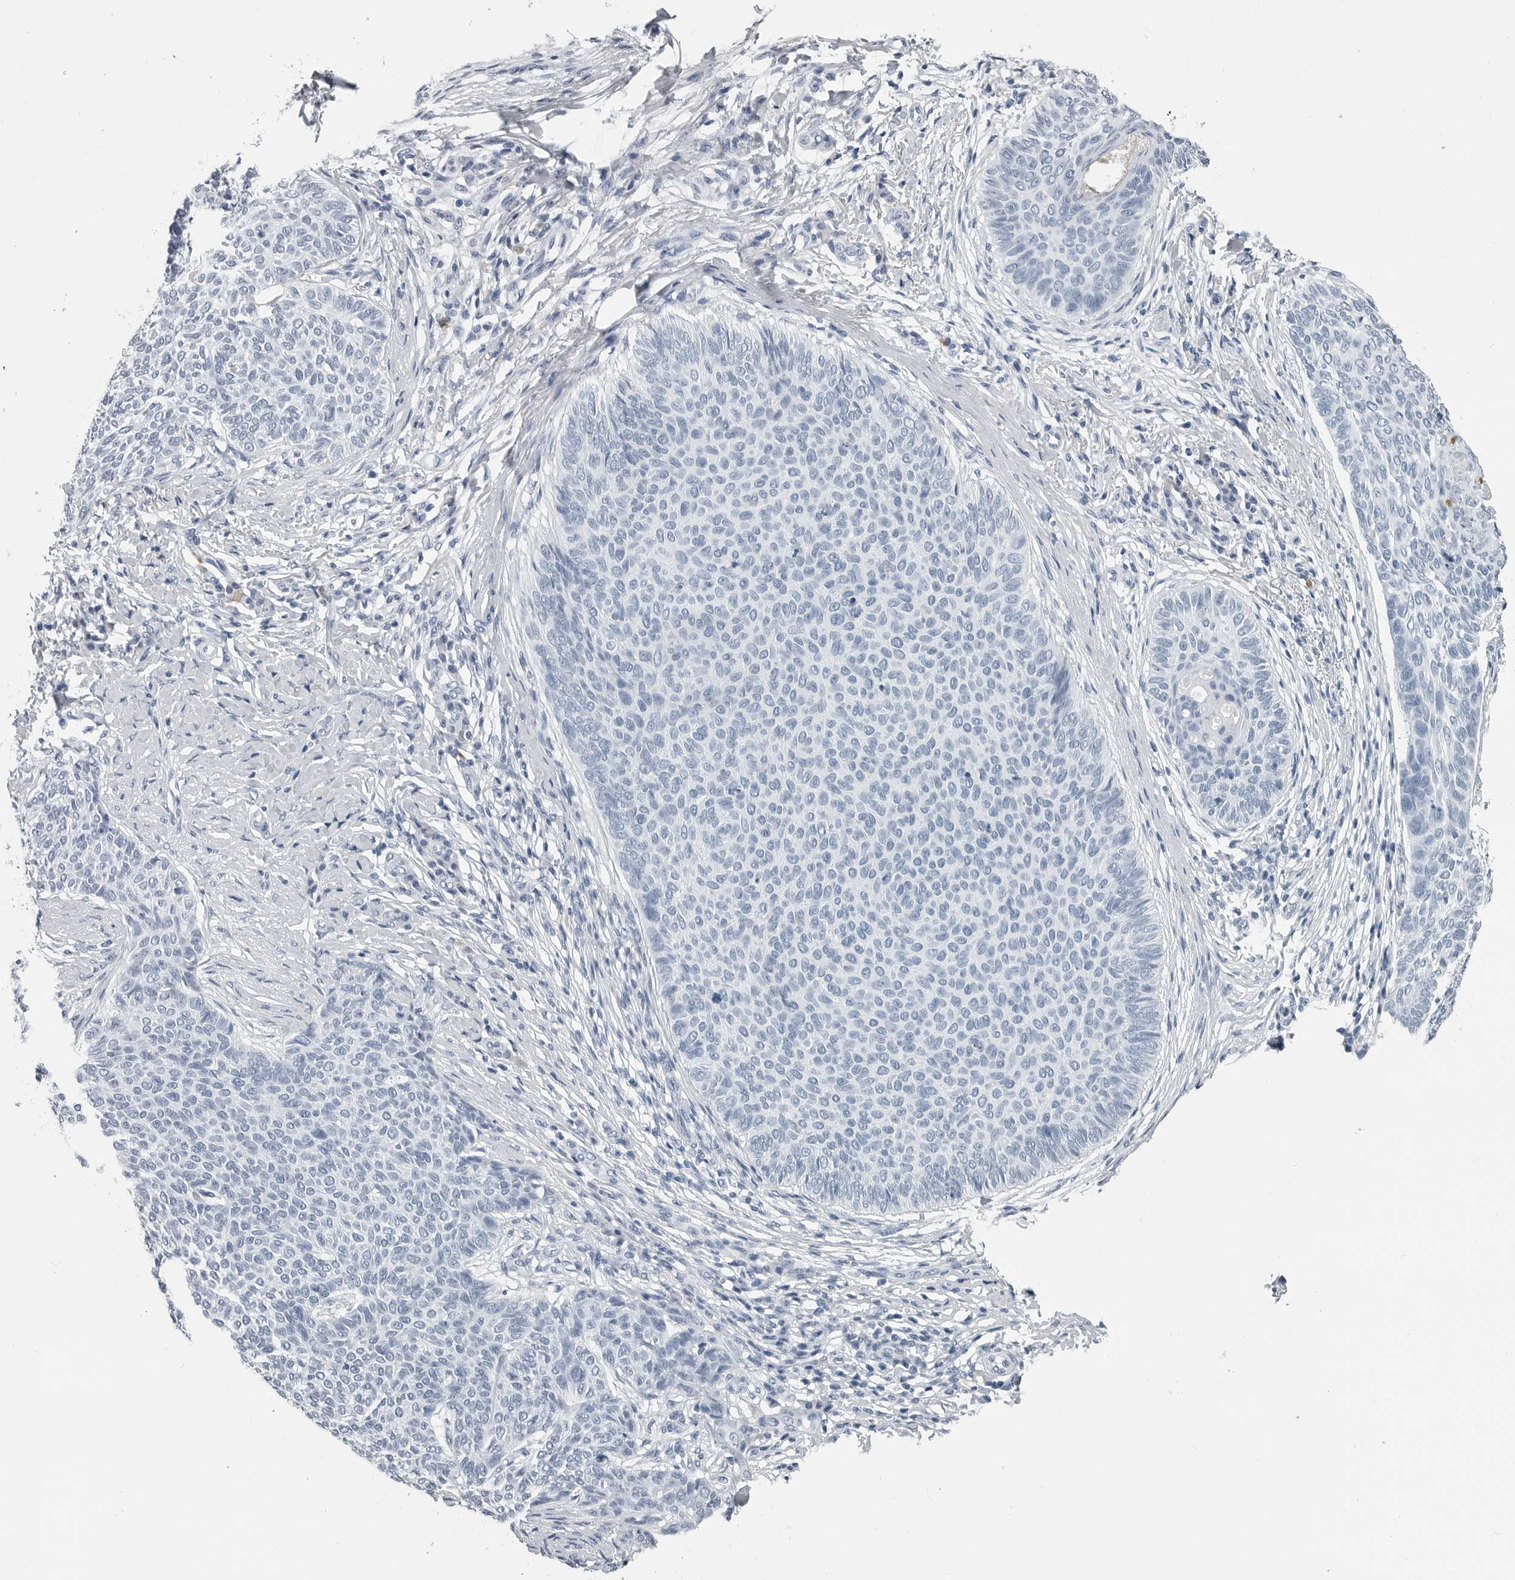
{"staining": {"intensity": "negative", "quantity": "none", "location": "none"}, "tissue": "skin cancer", "cell_type": "Tumor cells", "image_type": "cancer", "snomed": [{"axis": "morphology", "description": "Normal tissue, NOS"}, {"axis": "morphology", "description": "Basal cell carcinoma"}, {"axis": "topography", "description": "Skin"}], "caption": "A photomicrograph of skin cancer stained for a protein reveals no brown staining in tumor cells.", "gene": "AMPD1", "patient": {"sex": "male", "age": 50}}